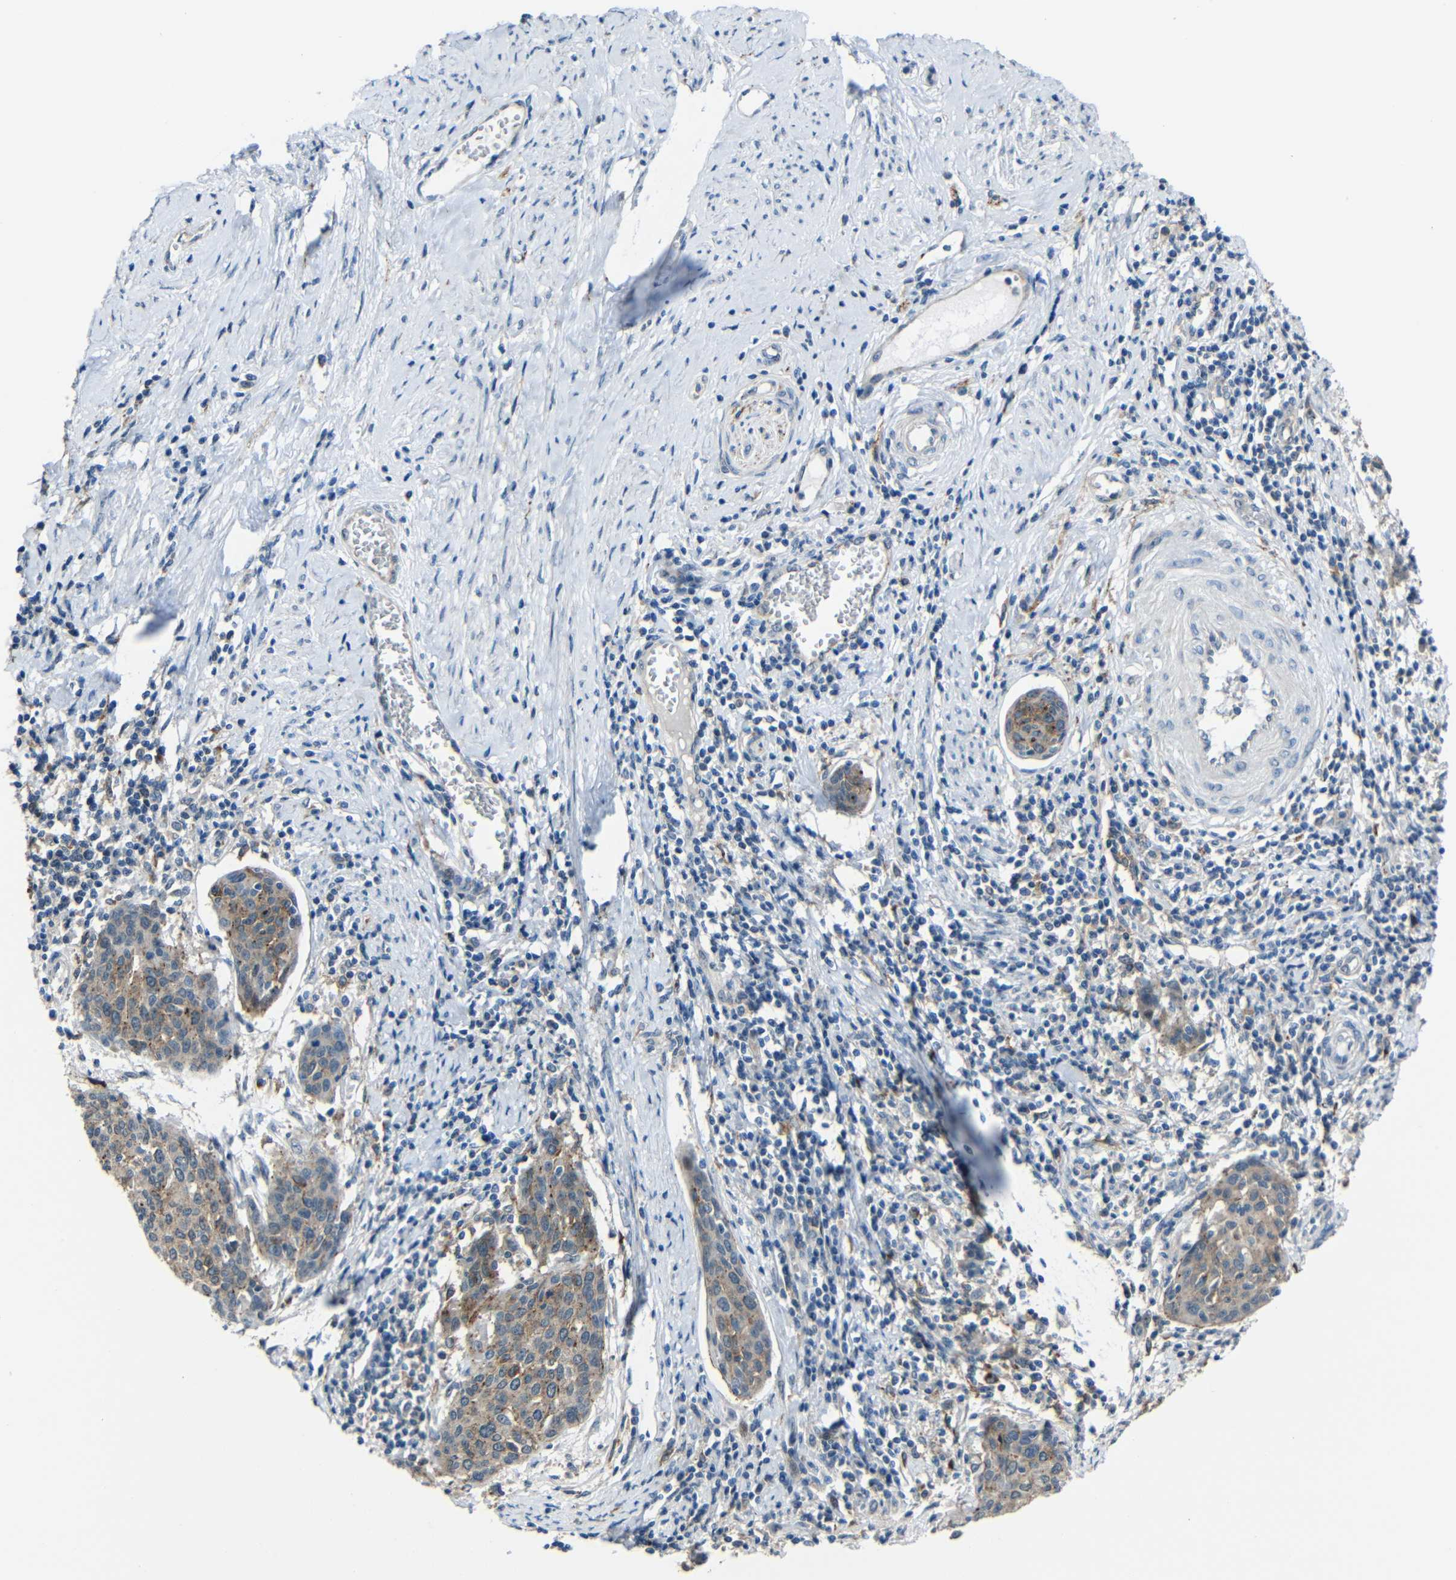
{"staining": {"intensity": "moderate", "quantity": ">75%", "location": "cytoplasmic/membranous"}, "tissue": "cervical cancer", "cell_type": "Tumor cells", "image_type": "cancer", "snomed": [{"axis": "morphology", "description": "Squamous cell carcinoma, NOS"}, {"axis": "topography", "description": "Cervix"}], "caption": "Immunohistochemistry of cervical cancer exhibits medium levels of moderate cytoplasmic/membranous positivity in approximately >75% of tumor cells.", "gene": "DNAJC5", "patient": {"sex": "female", "age": 38}}